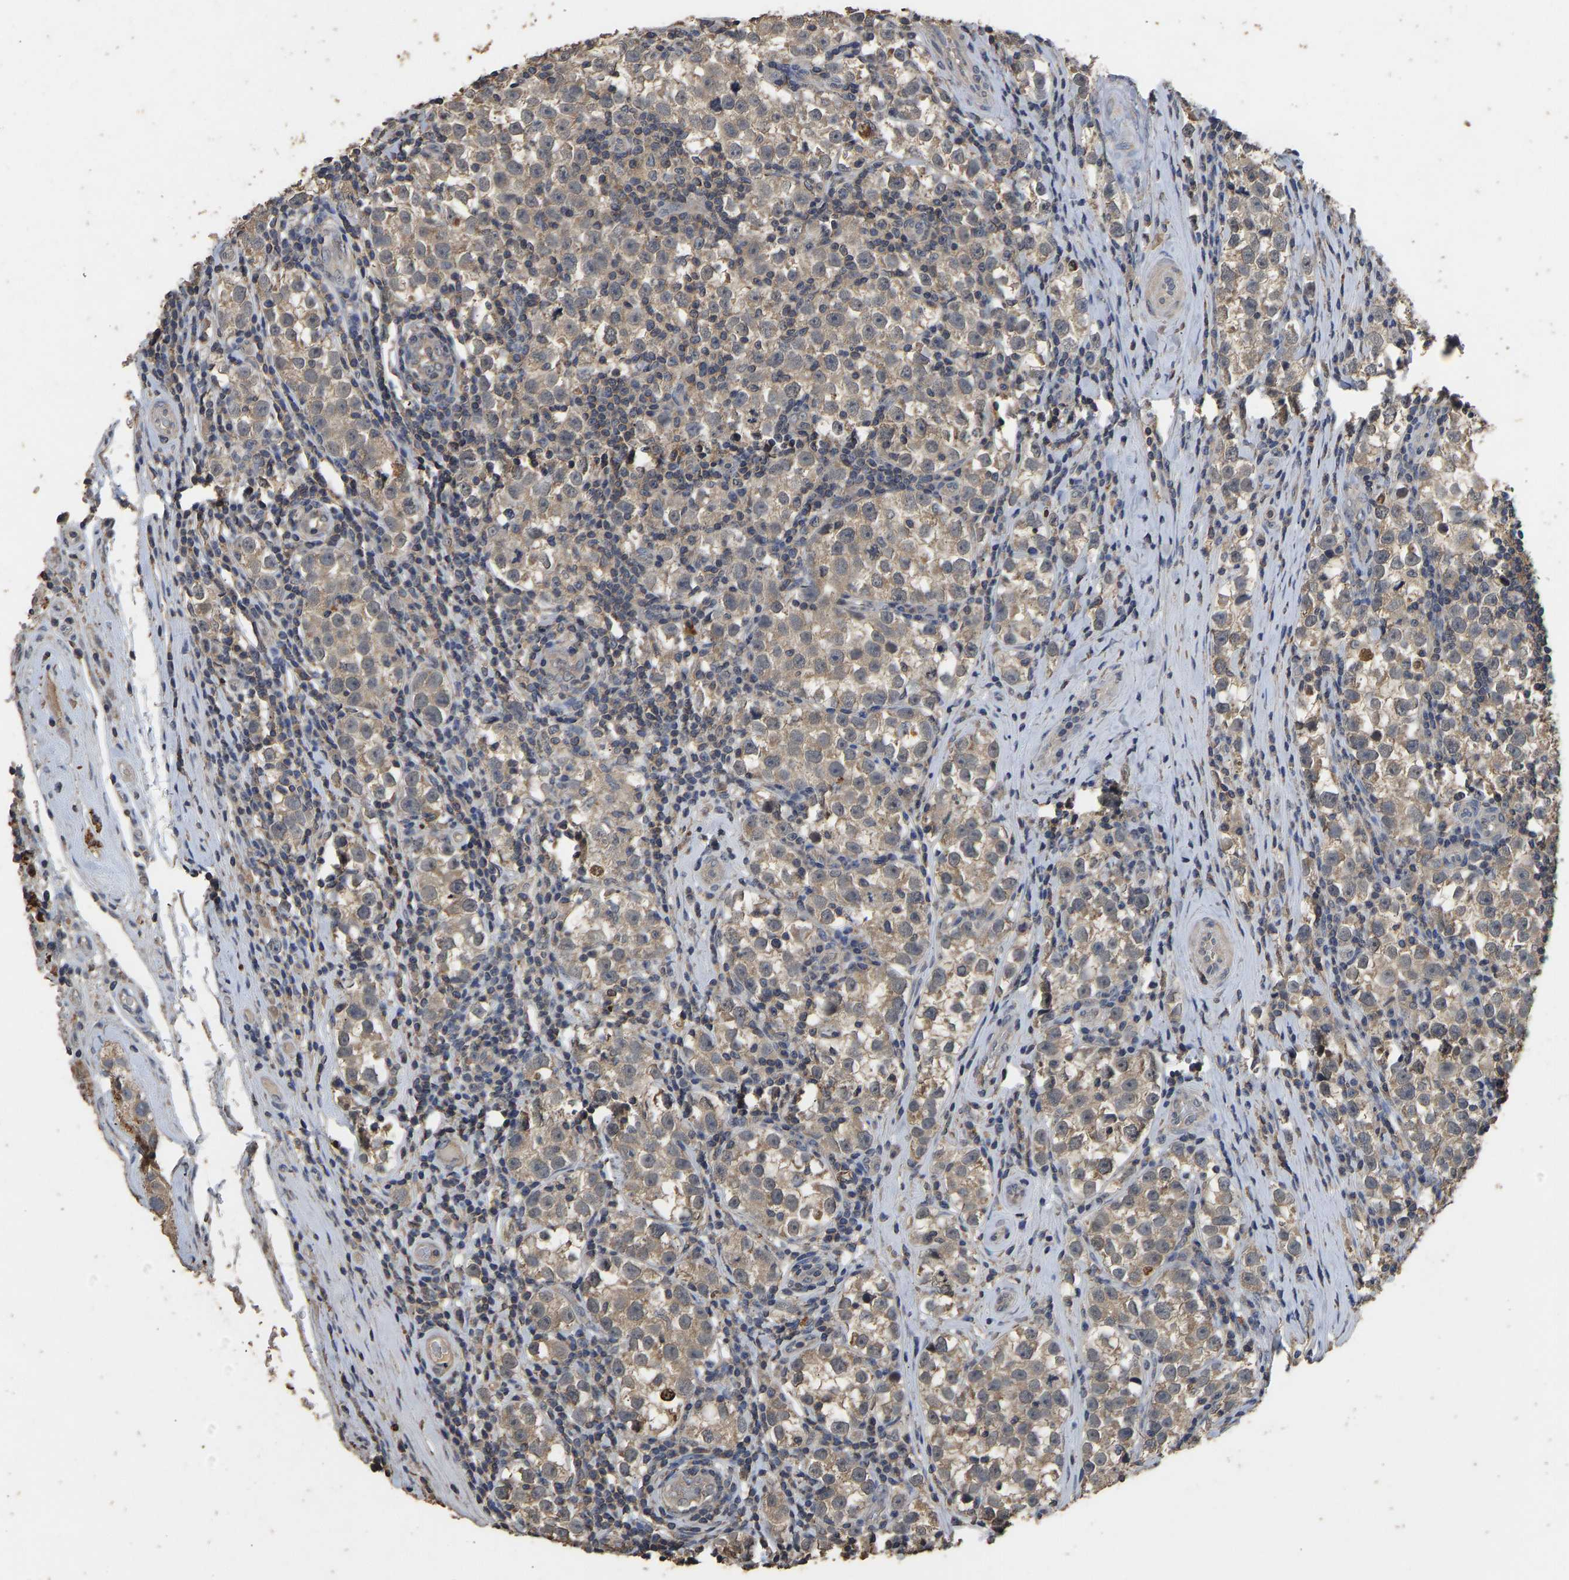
{"staining": {"intensity": "weak", "quantity": ">75%", "location": "cytoplasmic/membranous"}, "tissue": "testis cancer", "cell_type": "Tumor cells", "image_type": "cancer", "snomed": [{"axis": "morphology", "description": "Normal tissue, NOS"}, {"axis": "morphology", "description": "Seminoma, NOS"}, {"axis": "topography", "description": "Testis"}], "caption": "This image demonstrates immunohistochemistry staining of human testis cancer, with low weak cytoplasmic/membranous expression in about >75% of tumor cells.", "gene": "CIDEC", "patient": {"sex": "male", "age": 43}}